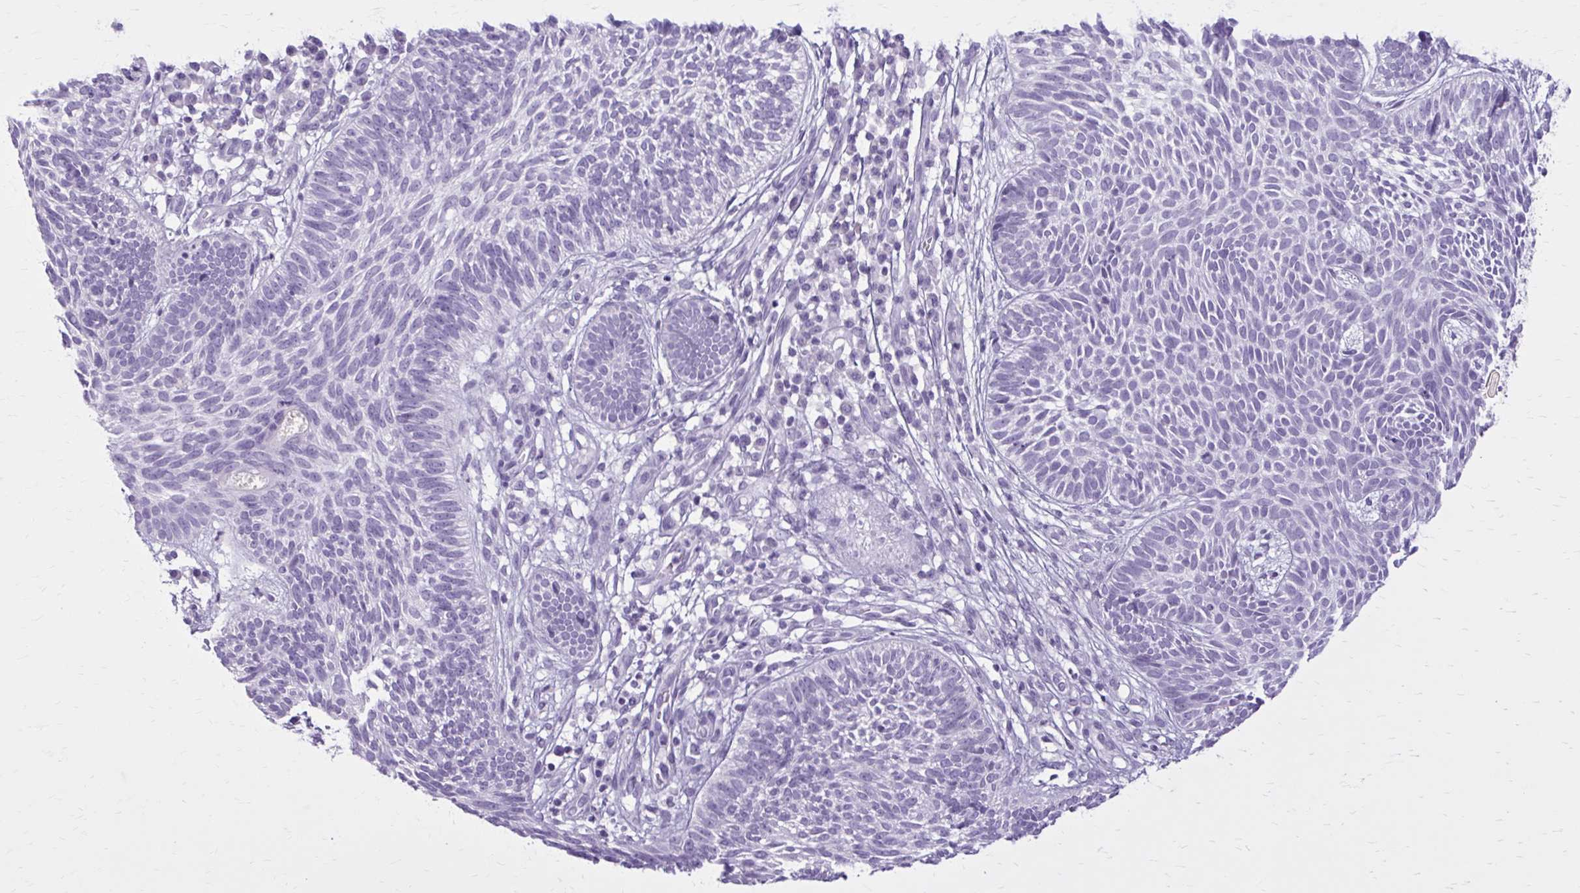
{"staining": {"intensity": "negative", "quantity": "none", "location": "none"}, "tissue": "skin cancer", "cell_type": "Tumor cells", "image_type": "cancer", "snomed": [{"axis": "morphology", "description": "Basal cell carcinoma"}, {"axis": "topography", "description": "Skin"}, {"axis": "topography", "description": "Skin of leg"}], "caption": "Tumor cells show no significant positivity in skin basal cell carcinoma. (DAB immunohistochemistry visualized using brightfield microscopy, high magnification).", "gene": "OR4B1", "patient": {"sex": "female", "age": 87}}